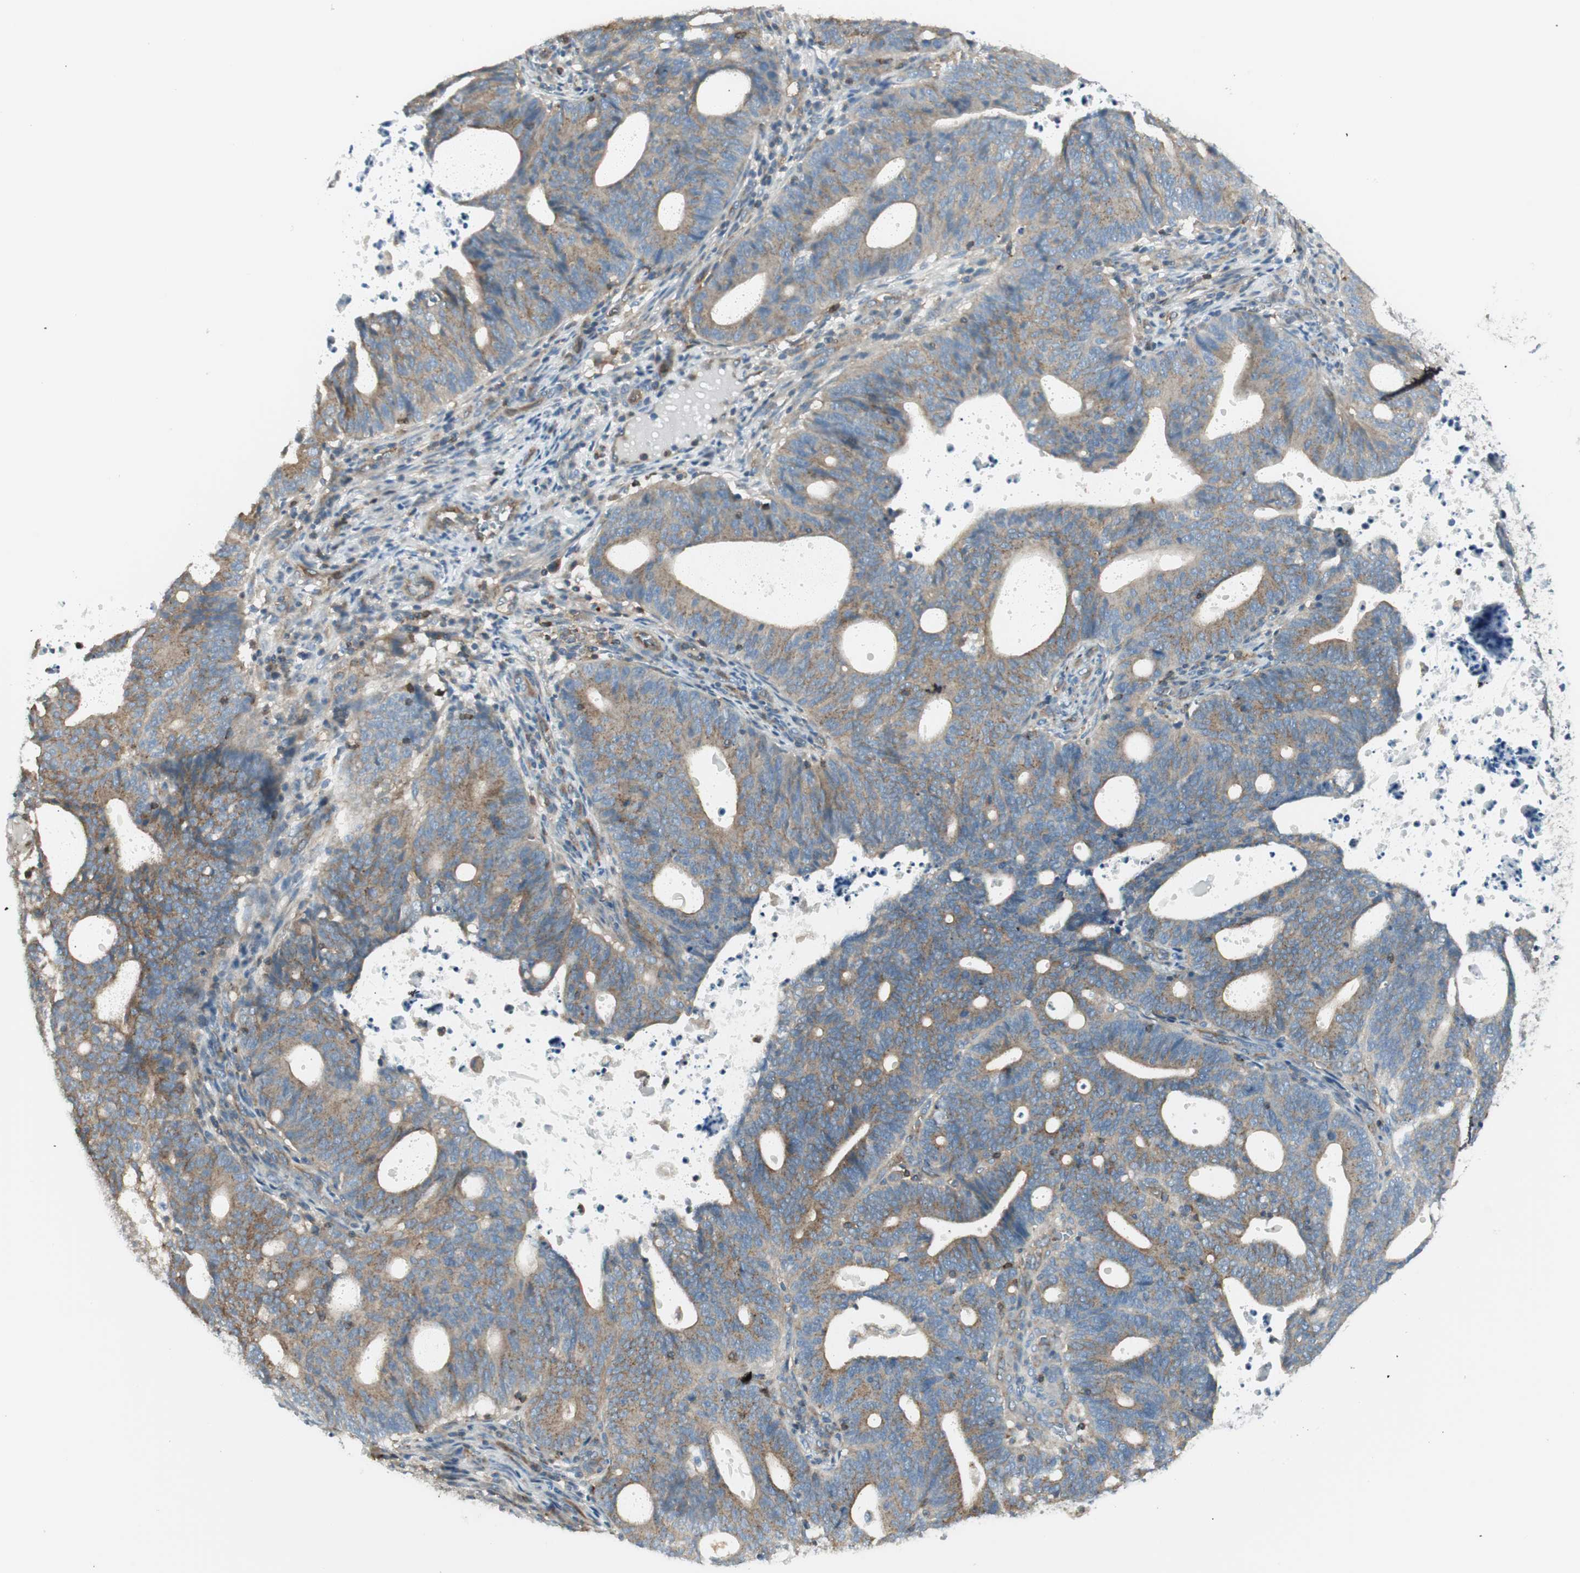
{"staining": {"intensity": "weak", "quantity": ">75%", "location": "cytoplasmic/membranous"}, "tissue": "endometrial cancer", "cell_type": "Tumor cells", "image_type": "cancer", "snomed": [{"axis": "morphology", "description": "Adenocarcinoma, NOS"}, {"axis": "topography", "description": "Uterus"}], "caption": "Protein staining of endometrial cancer (adenocarcinoma) tissue reveals weak cytoplasmic/membranous staining in about >75% of tumor cells.", "gene": "AGFG1", "patient": {"sex": "female", "age": 83}}